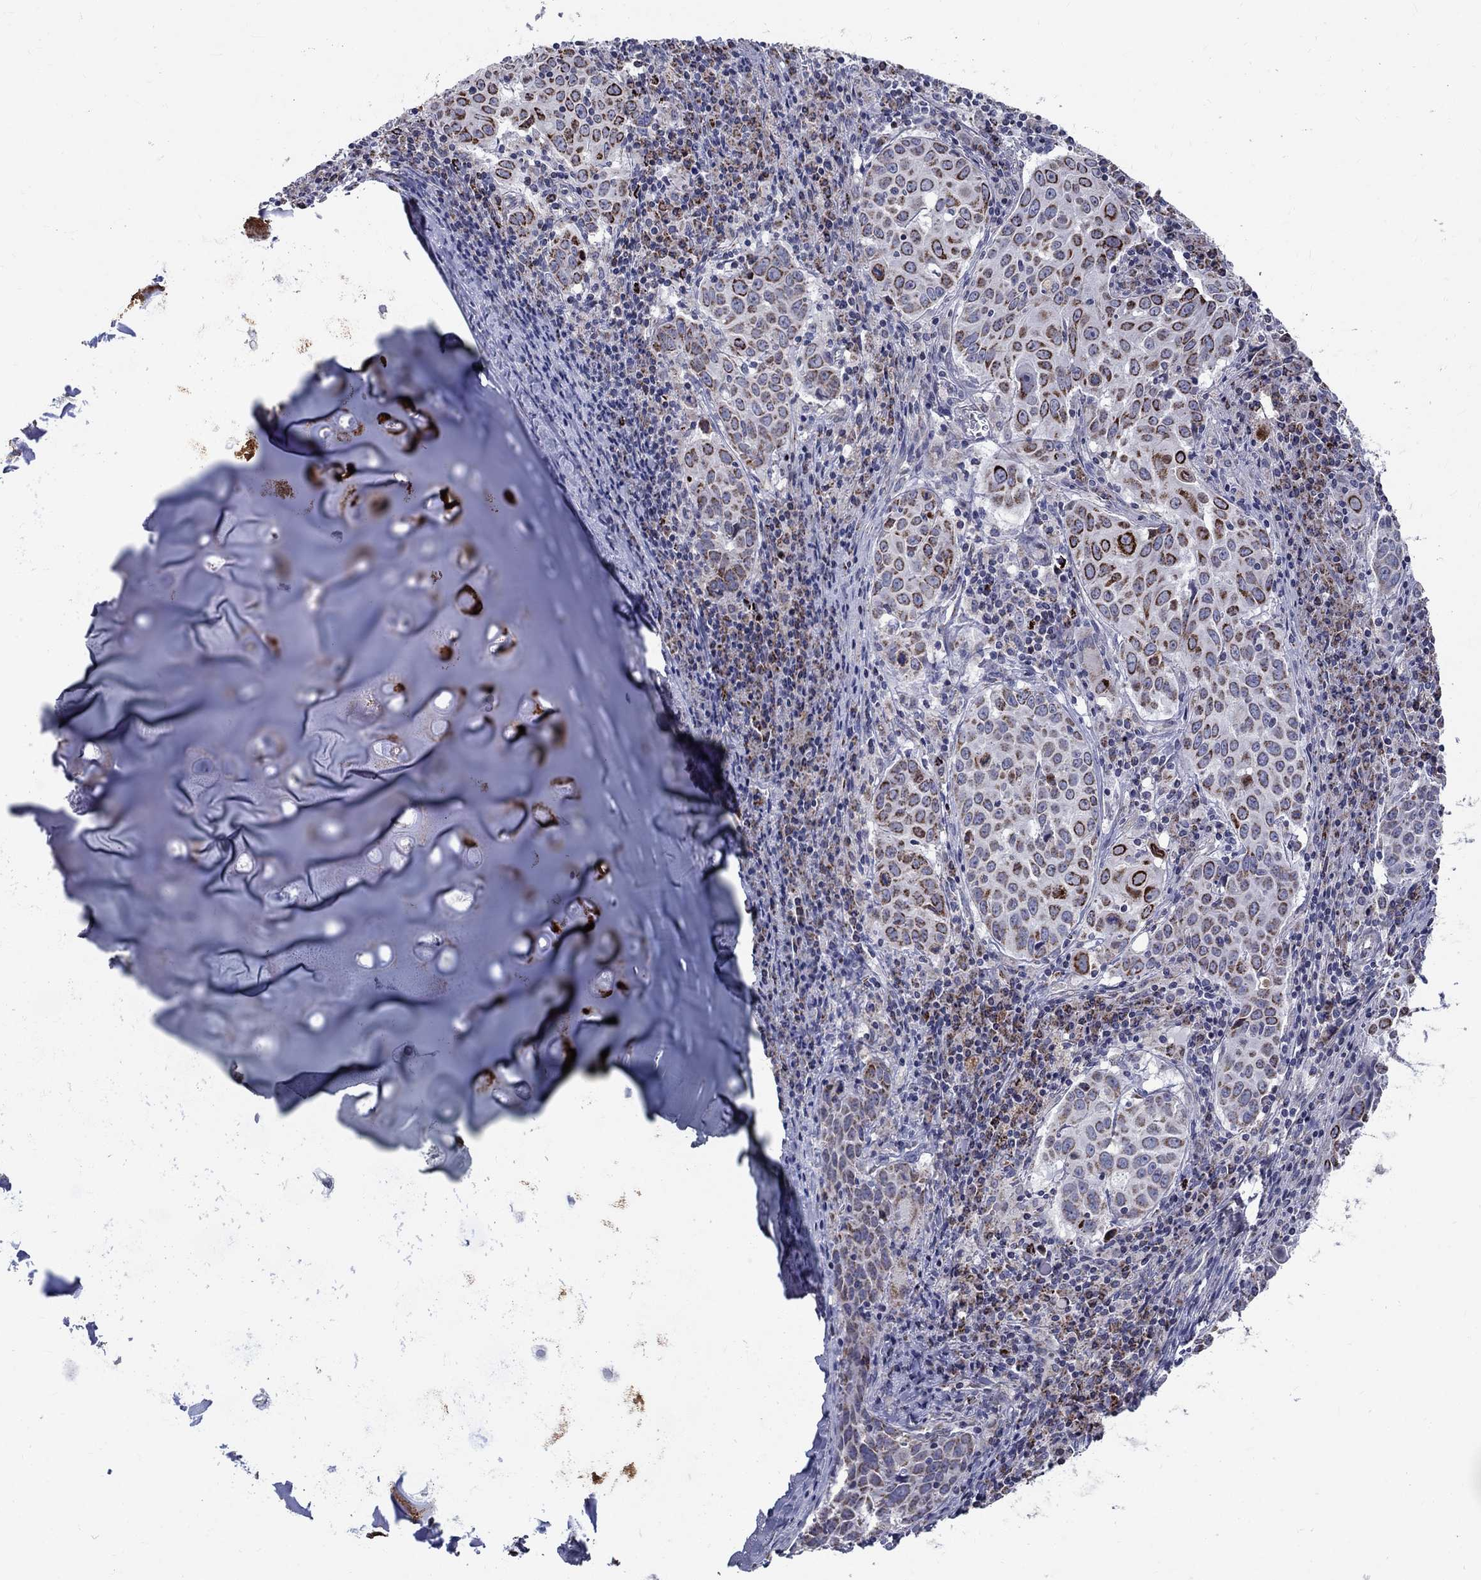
{"staining": {"intensity": "strong", "quantity": "25%-75%", "location": "cytoplasmic/membranous"}, "tissue": "lung cancer", "cell_type": "Tumor cells", "image_type": "cancer", "snomed": [{"axis": "morphology", "description": "Squamous cell carcinoma, NOS"}, {"axis": "topography", "description": "Lung"}], "caption": "Strong cytoplasmic/membranous positivity for a protein is seen in about 25%-75% of tumor cells of lung cancer (squamous cell carcinoma) using IHC.", "gene": "SLC4A10", "patient": {"sex": "male", "age": 57}}